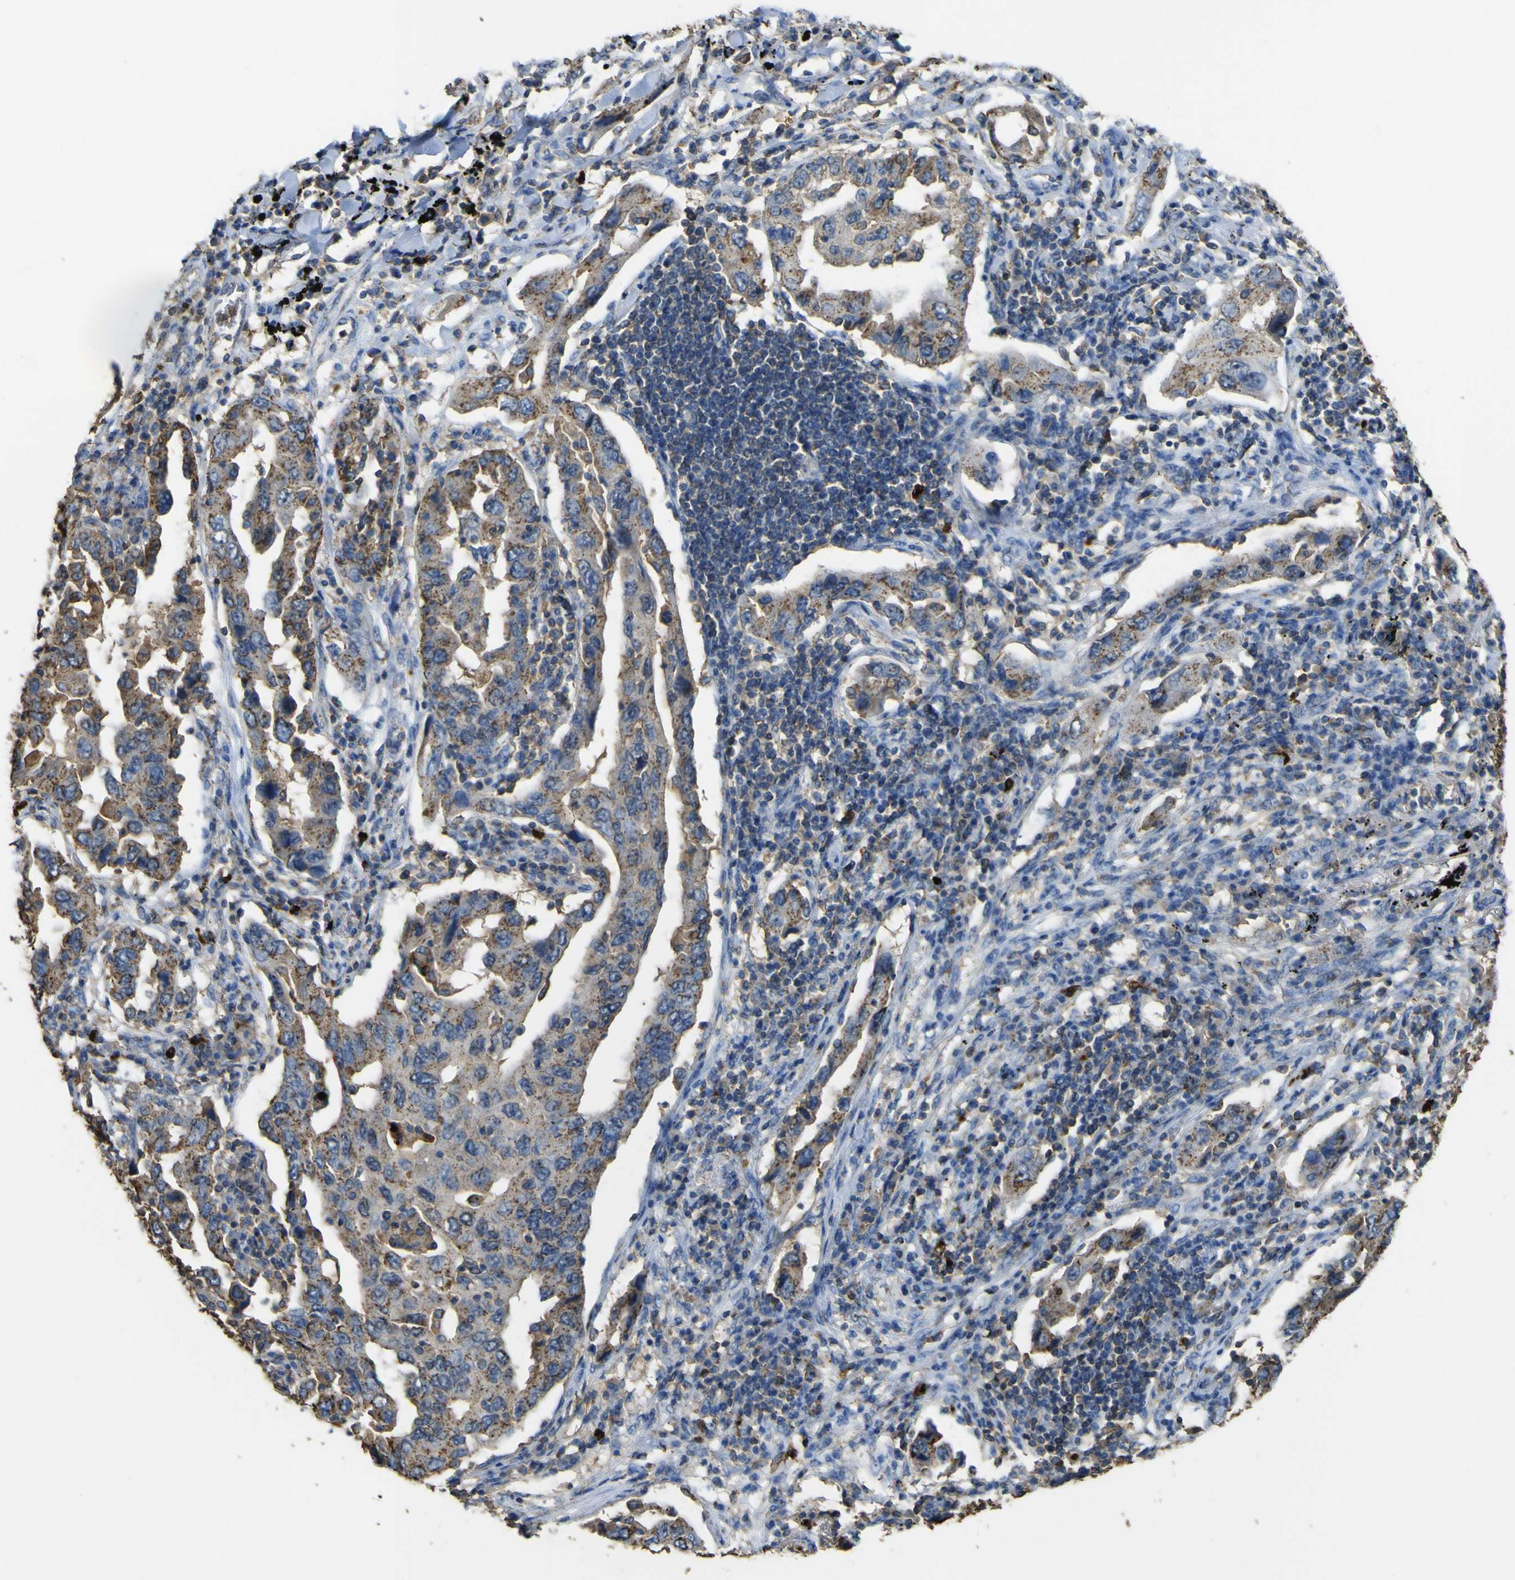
{"staining": {"intensity": "moderate", "quantity": ">75%", "location": "cytoplasmic/membranous"}, "tissue": "lung cancer", "cell_type": "Tumor cells", "image_type": "cancer", "snomed": [{"axis": "morphology", "description": "Adenocarcinoma, NOS"}, {"axis": "topography", "description": "Lung"}], "caption": "The photomicrograph reveals a brown stain indicating the presence of a protein in the cytoplasmic/membranous of tumor cells in adenocarcinoma (lung).", "gene": "ACSL3", "patient": {"sex": "female", "age": 65}}